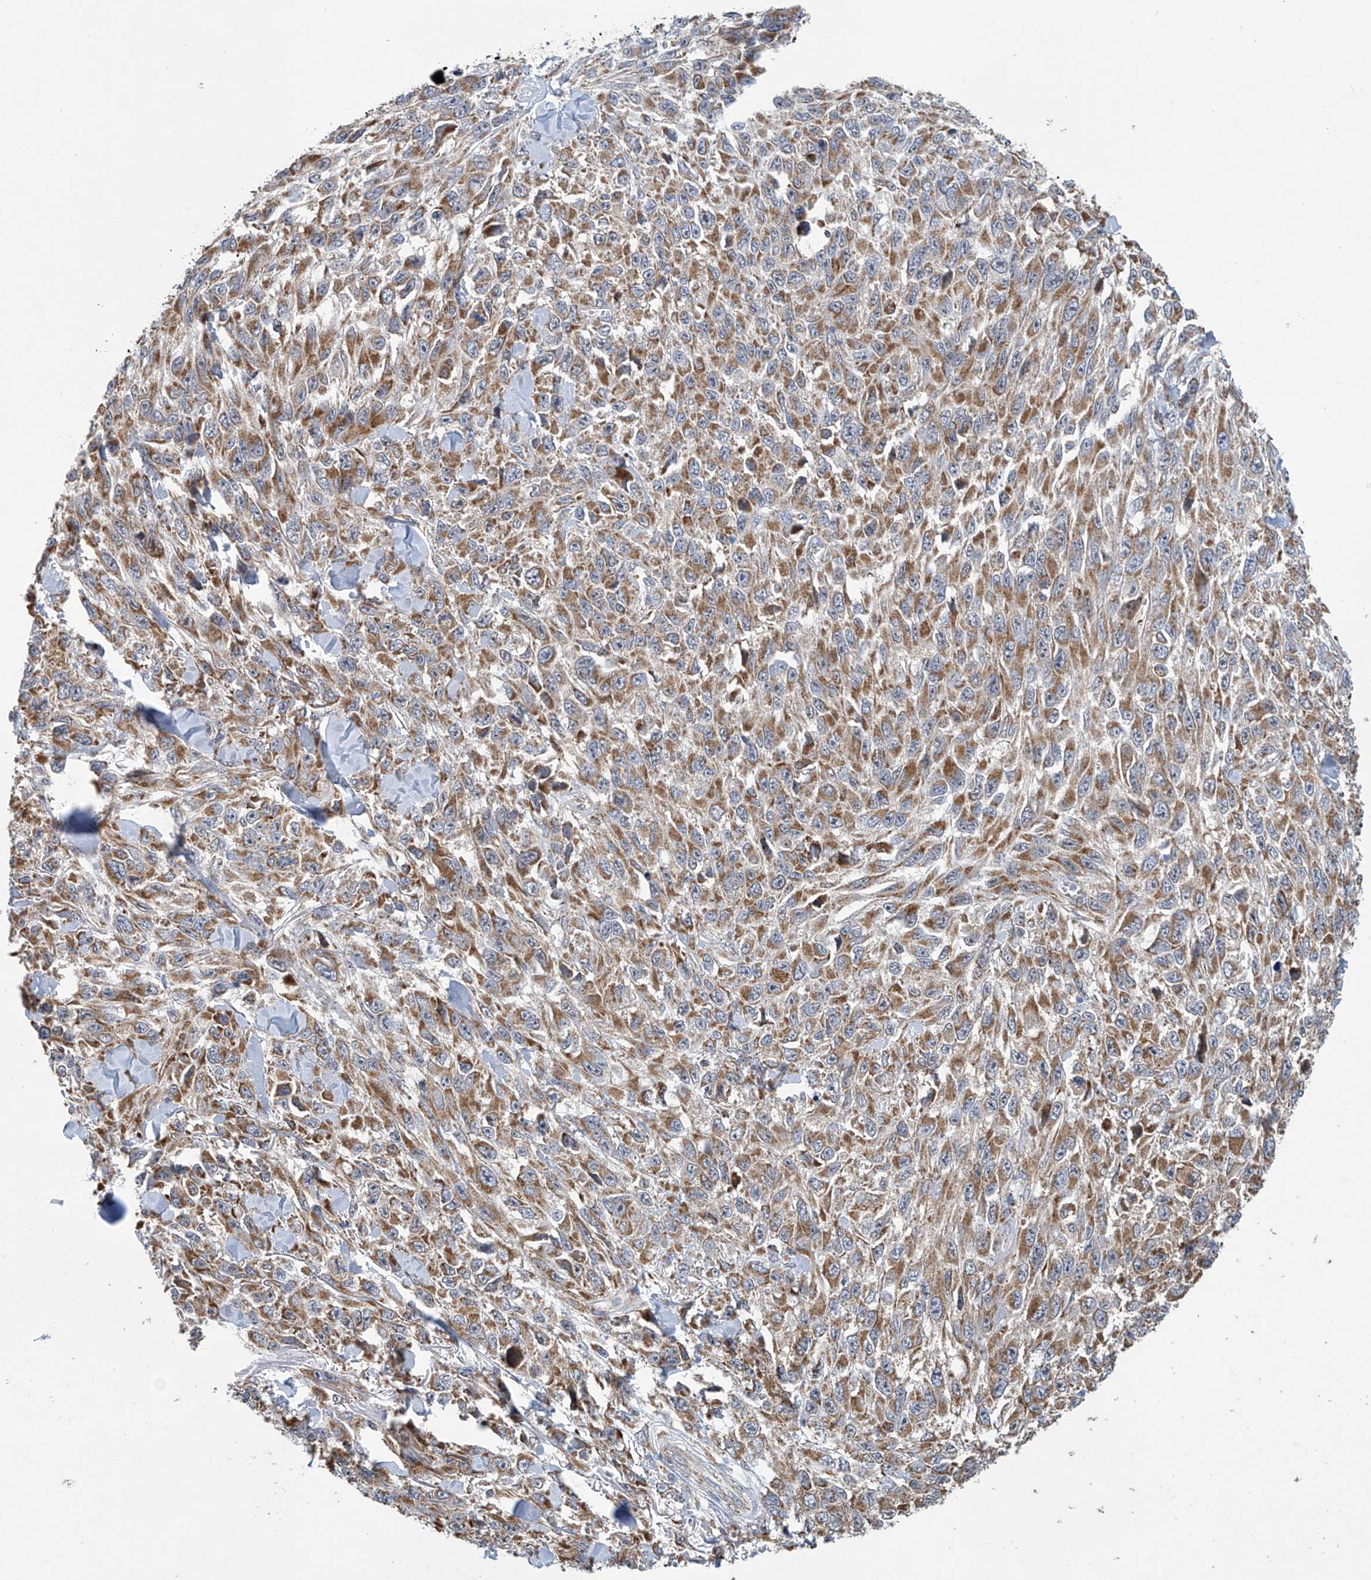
{"staining": {"intensity": "moderate", "quantity": ">75%", "location": "cytoplasmic/membranous"}, "tissue": "melanoma", "cell_type": "Tumor cells", "image_type": "cancer", "snomed": [{"axis": "morphology", "description": "Malignant melanoma, NOS"}, {"axis": "topography", "description": "Skin"}], "caption": "Malignant melanoma was stained to show a protein in brown. There is medium levels of moderate cytoplasmic/membranous positivity in about >75% of tumor cells. Nuclei are stained in blue.", "gene": "COMMD1", "patient": {"sex": "female", "age": 96}}